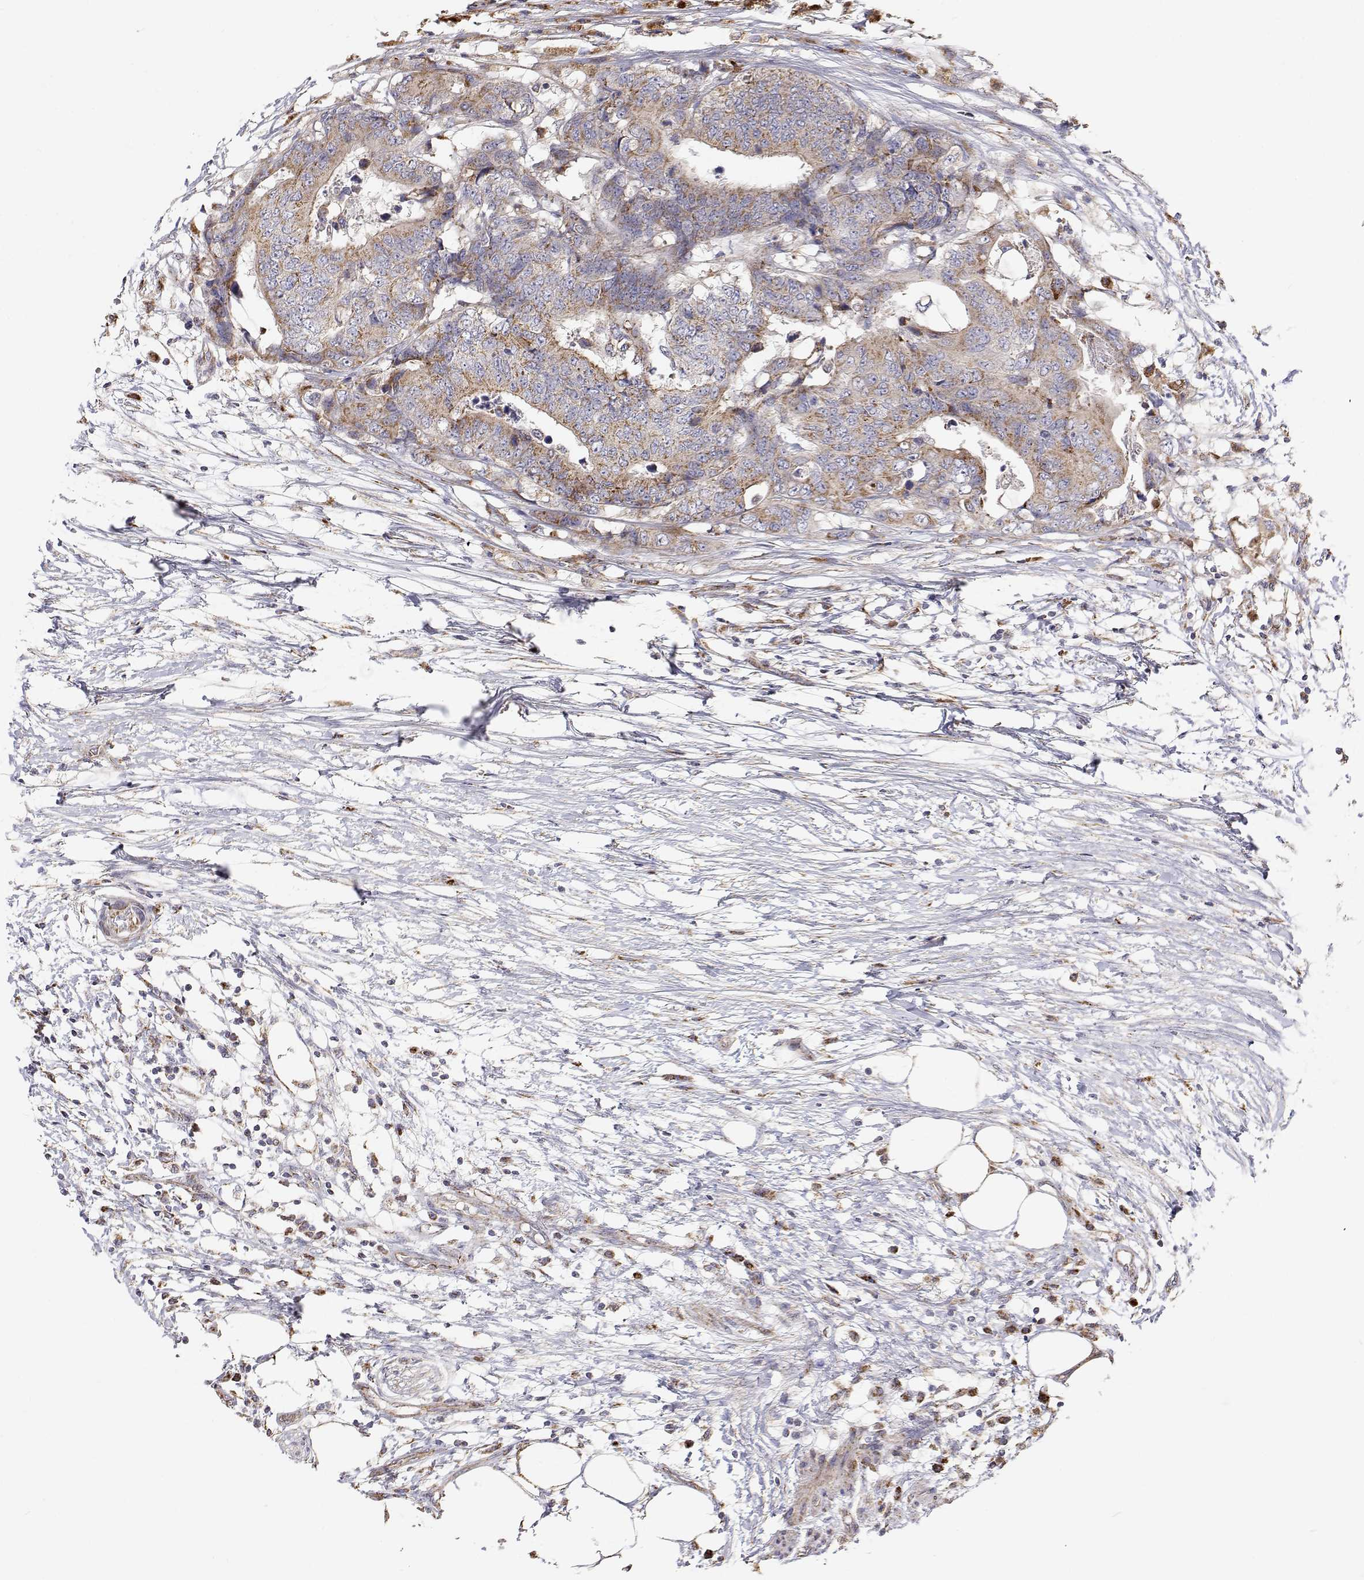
{"staining": {"intensity": "moderate", "quantity": "25%-75%", "location": "cytoplasmic/membranous"}, "tissue": "colorectal cancer", "cell_type": "Tumor cells", "image_type": "cancer", "snomed": [{"axis": "morphology", "description": "Adenocarcinoma, NOS"}, {"axis": "topography", "description": "Colon"}], "caption": "Tumor cells demonstrate medium levels of moderate cytoplasmic/membranous positivity in about 25%-75% of cells in human colorectal cancer.", "gene": "SPICE1", "patient": {"sex": "female", "age": 48}}